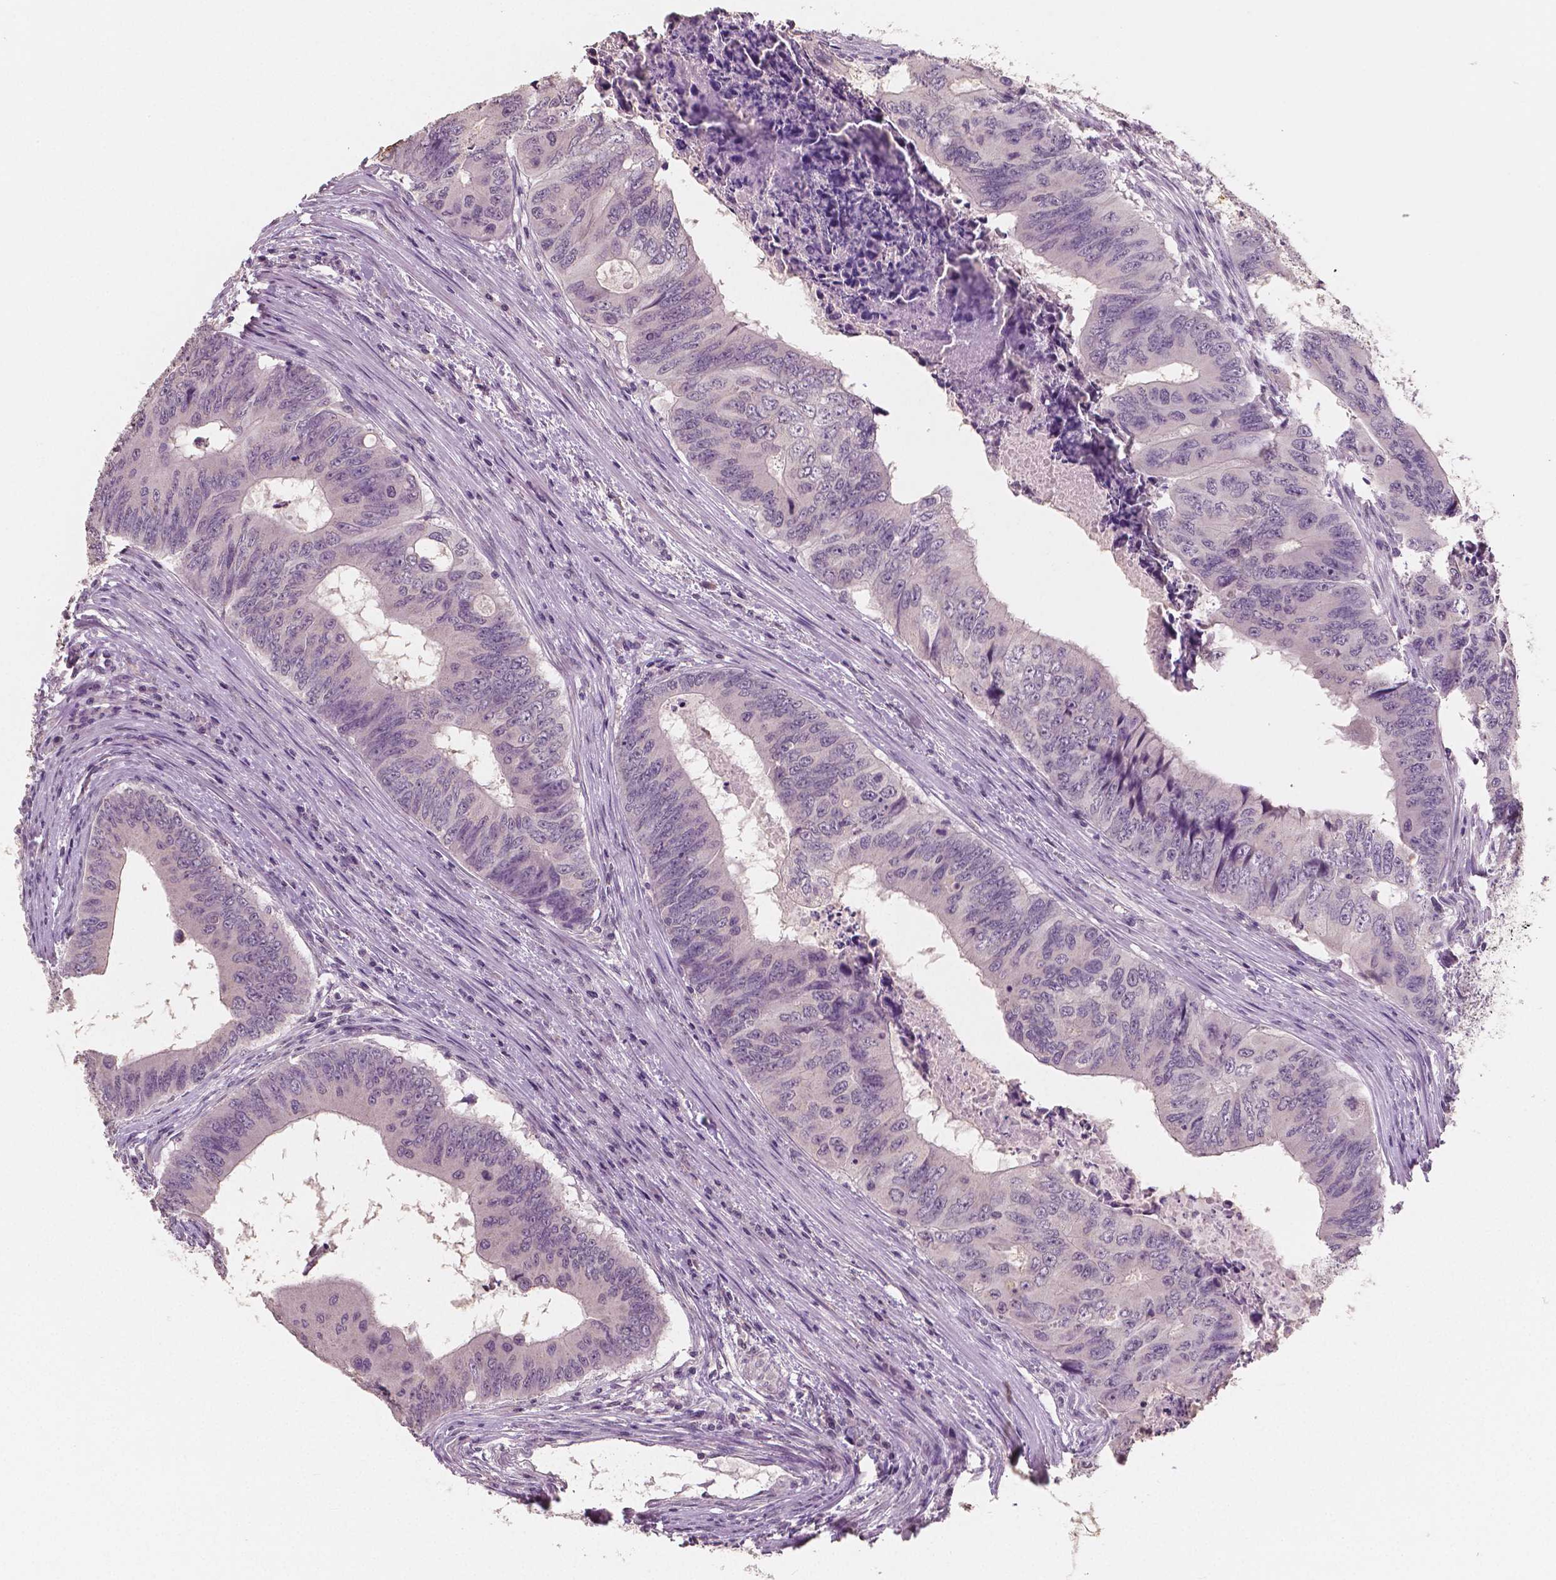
{"staining": {"intensity": "negative", "quantity": "none", "location": "none"}, "tissue": "colorectal cancer", "cell_type": "Tumor cells", "image_type": "cancer", "snomed": [{"axis": "morphology", "description": "Adenocarcinoma, NOS"}, {"axis": "topography", "description": "Colon"}], "caption": "DAB (3,3'-diaminobenzidine) immunohistochemical staining of colorectal cancer demonstrates no significant staining in tumor cells.", "gene": "RNASE7", "patient": {"sex": "male", "age": 53}}